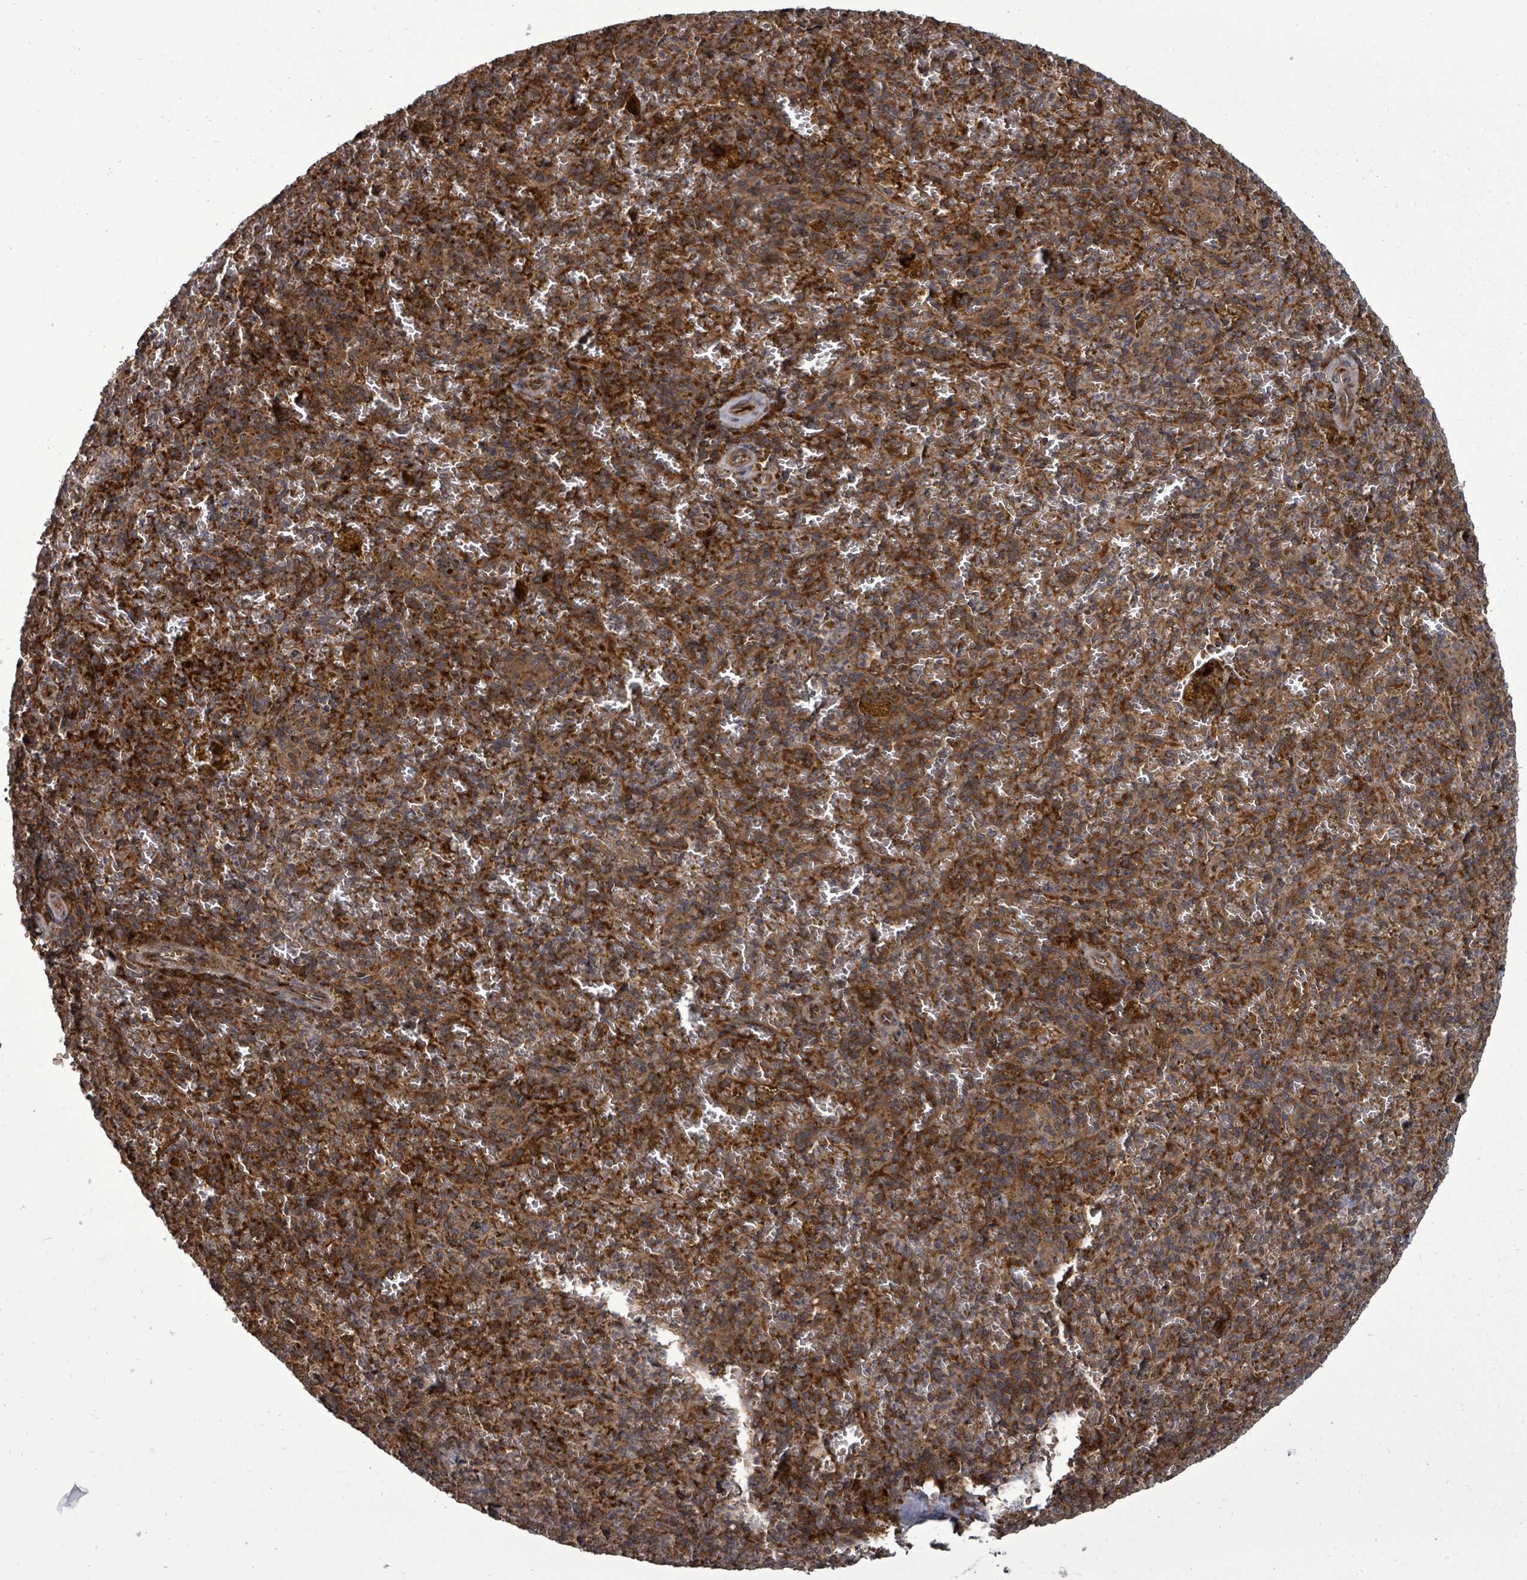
{"staining": {"intensity": "strong", "quantity": "25%-75%", "location": "cytoplasmic/membranous"}, "tissue": "spleen", "cell_type": "Cells in red pulp", "image_type": "normal", "snomed": [{"axis": "morphology", "description": "Normal tissue, NOS"}, {"axis": "topography", "description": "Spleen"}], "caption": "Immunohistochemical staining of normal human spleen exhibits high levels of strong cytoplasmic/membranous positivity in approximately 25%-75% of cells in red pulp. (IHC, brightfield microscopy, high magnification).", "gene": "EIF3CL", "patient": {"sex": "male", "age": 57}}